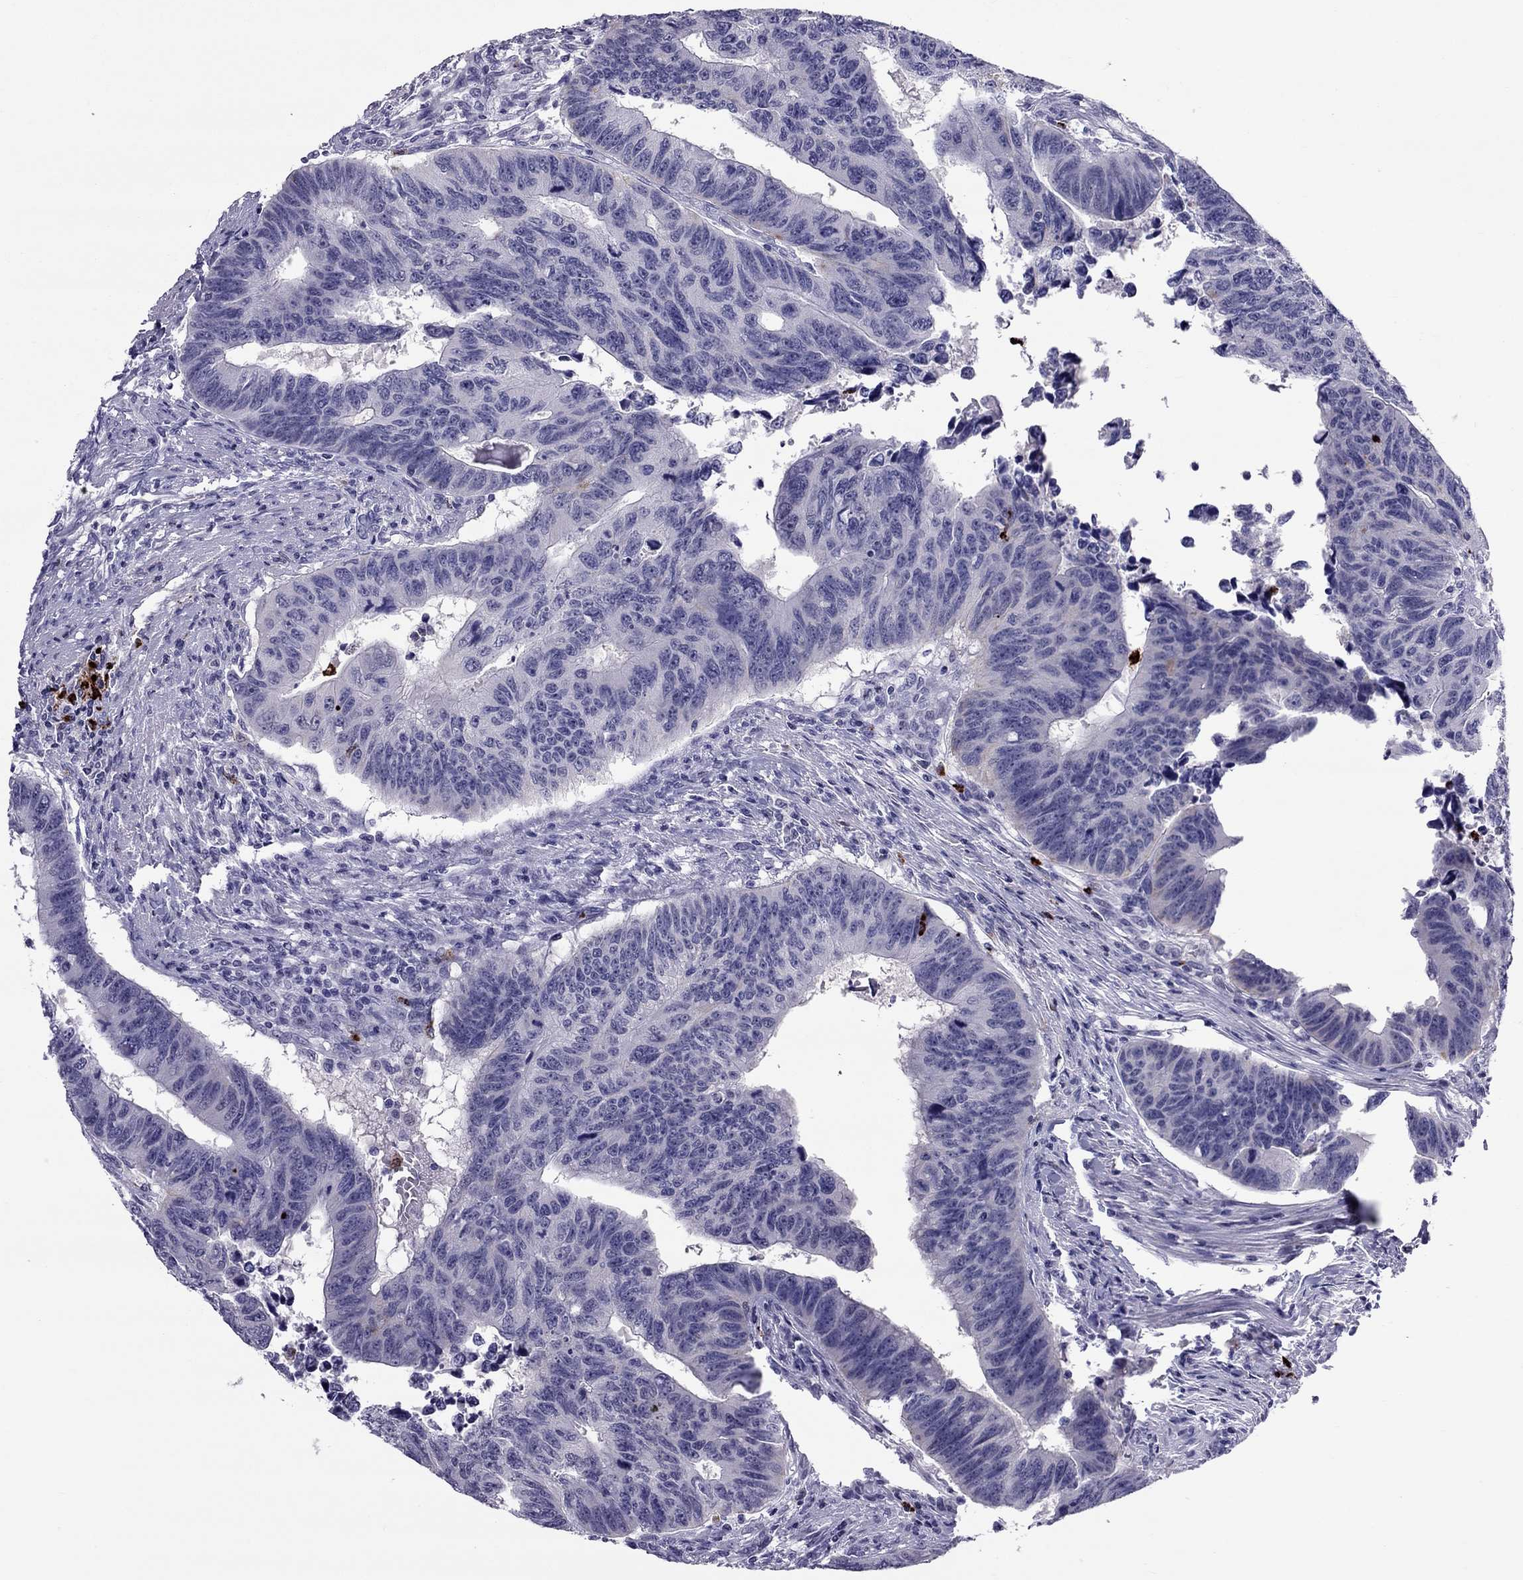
{"staining": {"intensity": "negative", "quantity": "none", "location": "none"}, "tissue": "colorectal cancer", "cell_type": "Tumor cells", "image_type": "cancer", "snomed": [{"axis": "morphology", "description": "Adenocarcinoma, NOS"}, {"axis": "topography", "description": "Rectum"}], "caption": "The histopathology image displays no significant positivity in tumor cells of adenocarcinoma (colorectal).", "gene": "CCL27", "patient": {"sex": "female", "age": 85}}